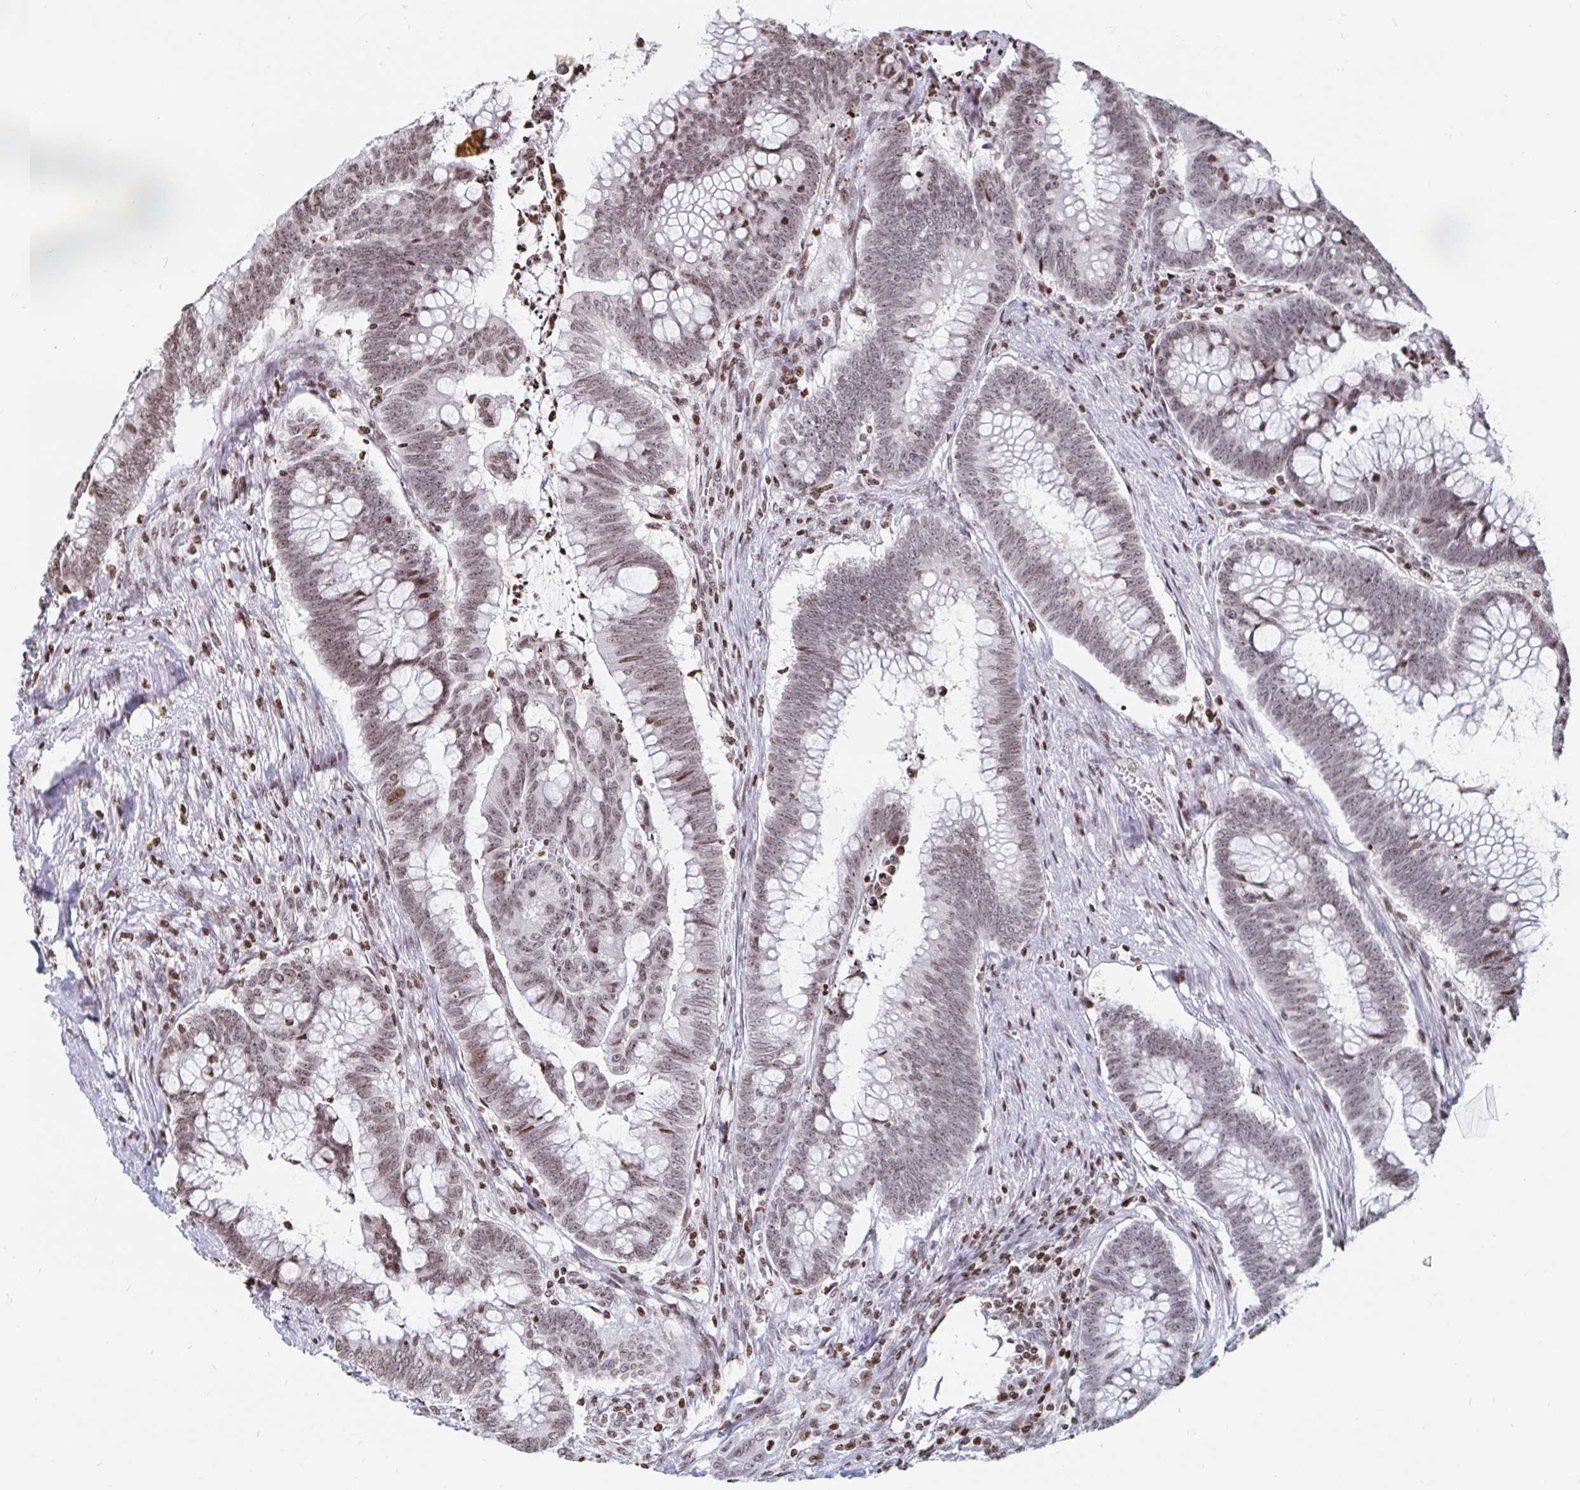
{"staining": {"intensity": "weak", "quantity": ">75%", "location": "nuclear"}, "tissue": "colorectal cancer", "cell_type": "Tumor cells", "image_type": "cancer", "snomed": [{"axis": "morphology", "description": "Adenocarcinoma, NOS"}, {"axis": "topography", "description": "Colon"}], "caption": "DAB (3,3'-diaminobenzidine) immunohistochemical staining of colorectal cancer demonstrates weak nuclear protein staining in approximately >75% of tumor cells.", "gene": "HOXC10", "patient": {"sex": "male", "age": 62}}